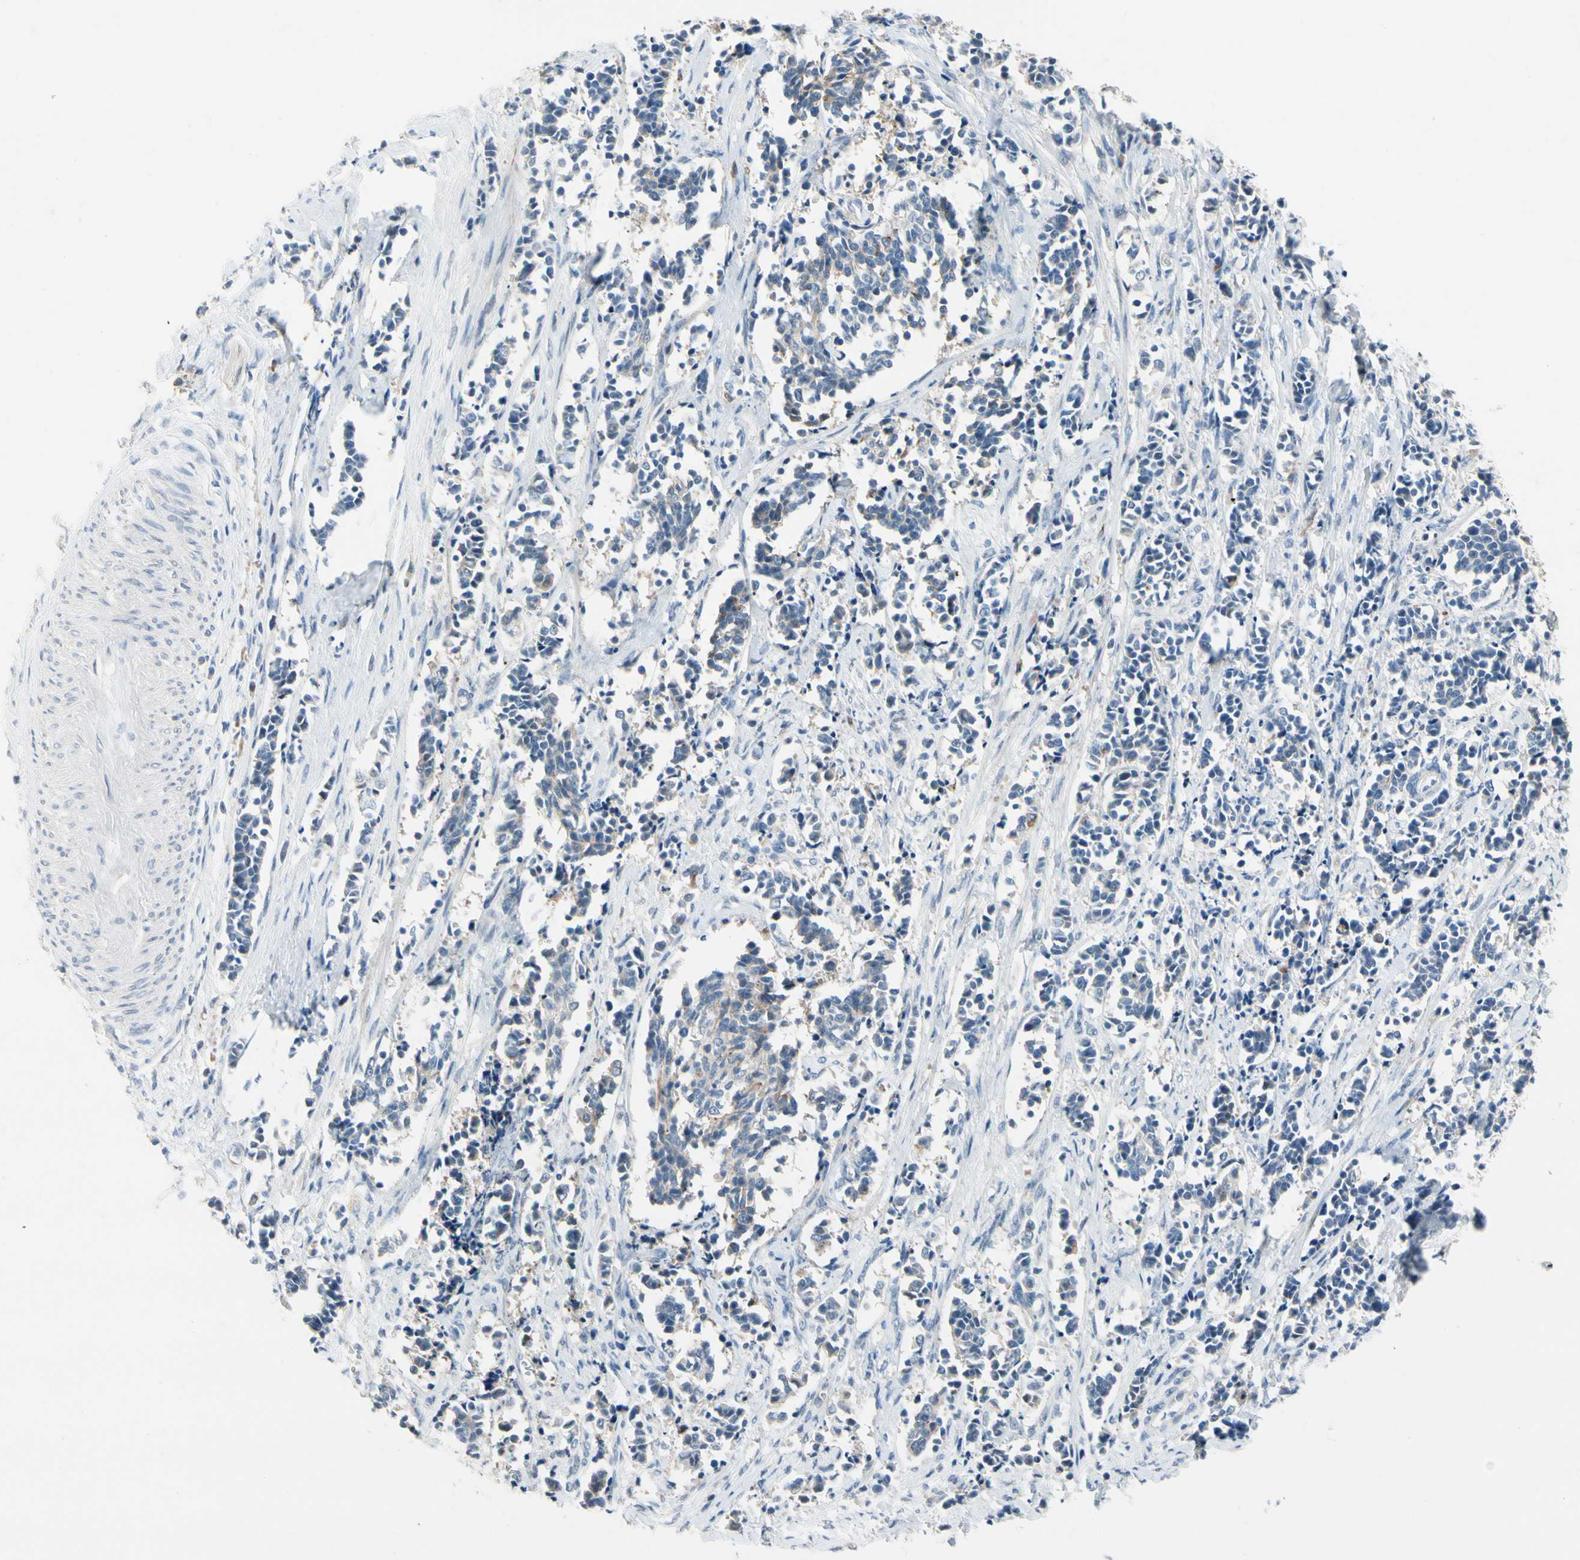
{"staining": {"intensity": "negative", "quantity": "none", "location": "none"}, "tissue": "cervical cancer", "cell_type": "Tumor cells", "image_type": "cancer", "snomed": [{"axis": "morphology", "description": "Squamous cell carcinoma, NOS"}, {"axis": "topography", "description": "Cervix"}], "caption": "The histopathology image demonstrates no staining of tumor cells in cervical squamous cell carcinoma.", "gene": "SLC27A6", "patient": {"sex": "female", "age": 35}}